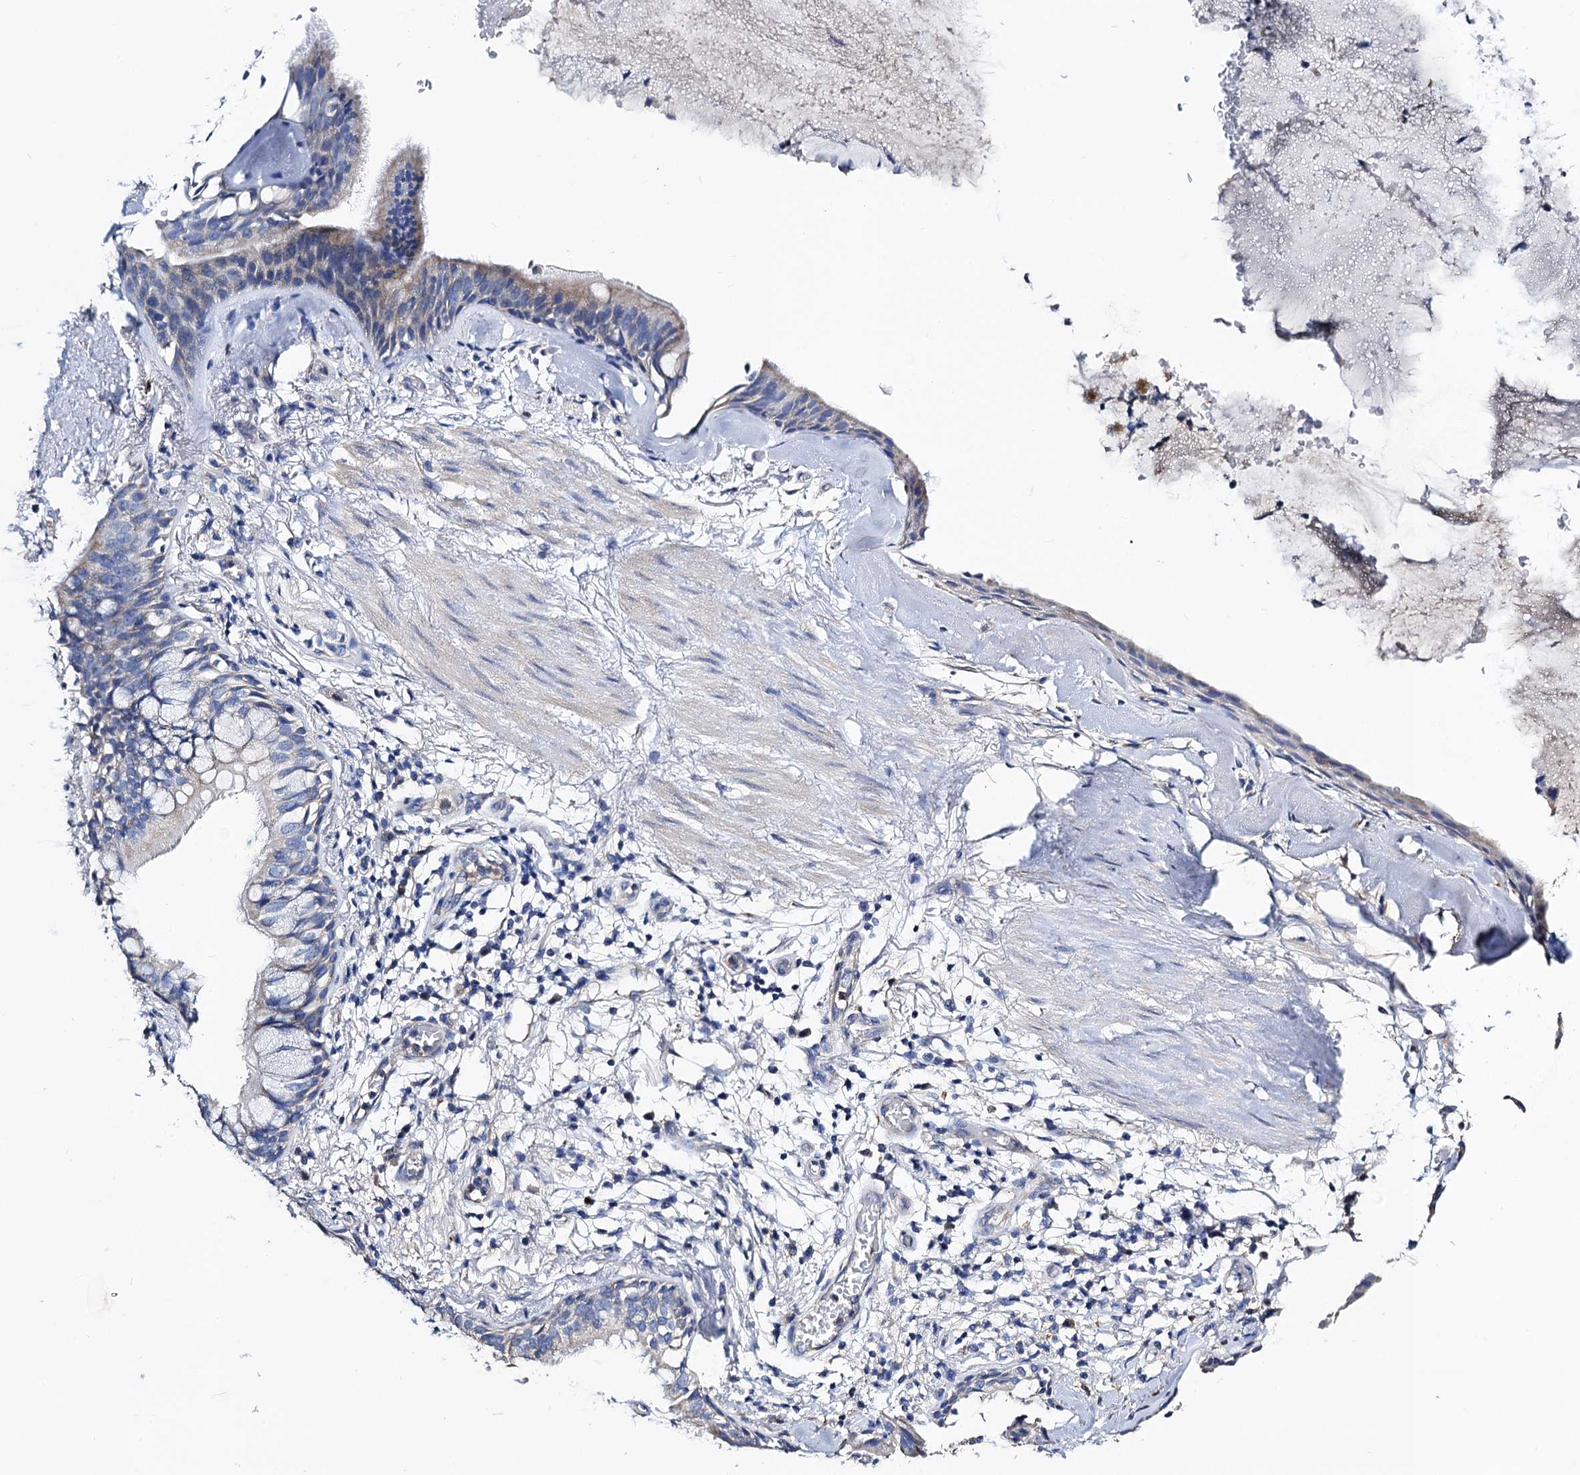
{"staining": {"intensity": "negative", "quantity": "none", "location": "none"}, "tissue": "adipose tissue", "cell_type": "Adipocytes", "image_type": "normal", "snomed": [{"axis": "morphology", "description": "Normal tissue, NOS"}, {"axis": "topography", "description": "Cartilage tissue"}], "caption": "There is no significant expression in adipocytes of adipose tissue. The staining is performed using DAB (3,3'-diaminobenzidine) brown chromogen with nuclei counter-stained in using hematoxylin.", "gene": "FREM3", "patient": {"sex": "female", "age": 63}}